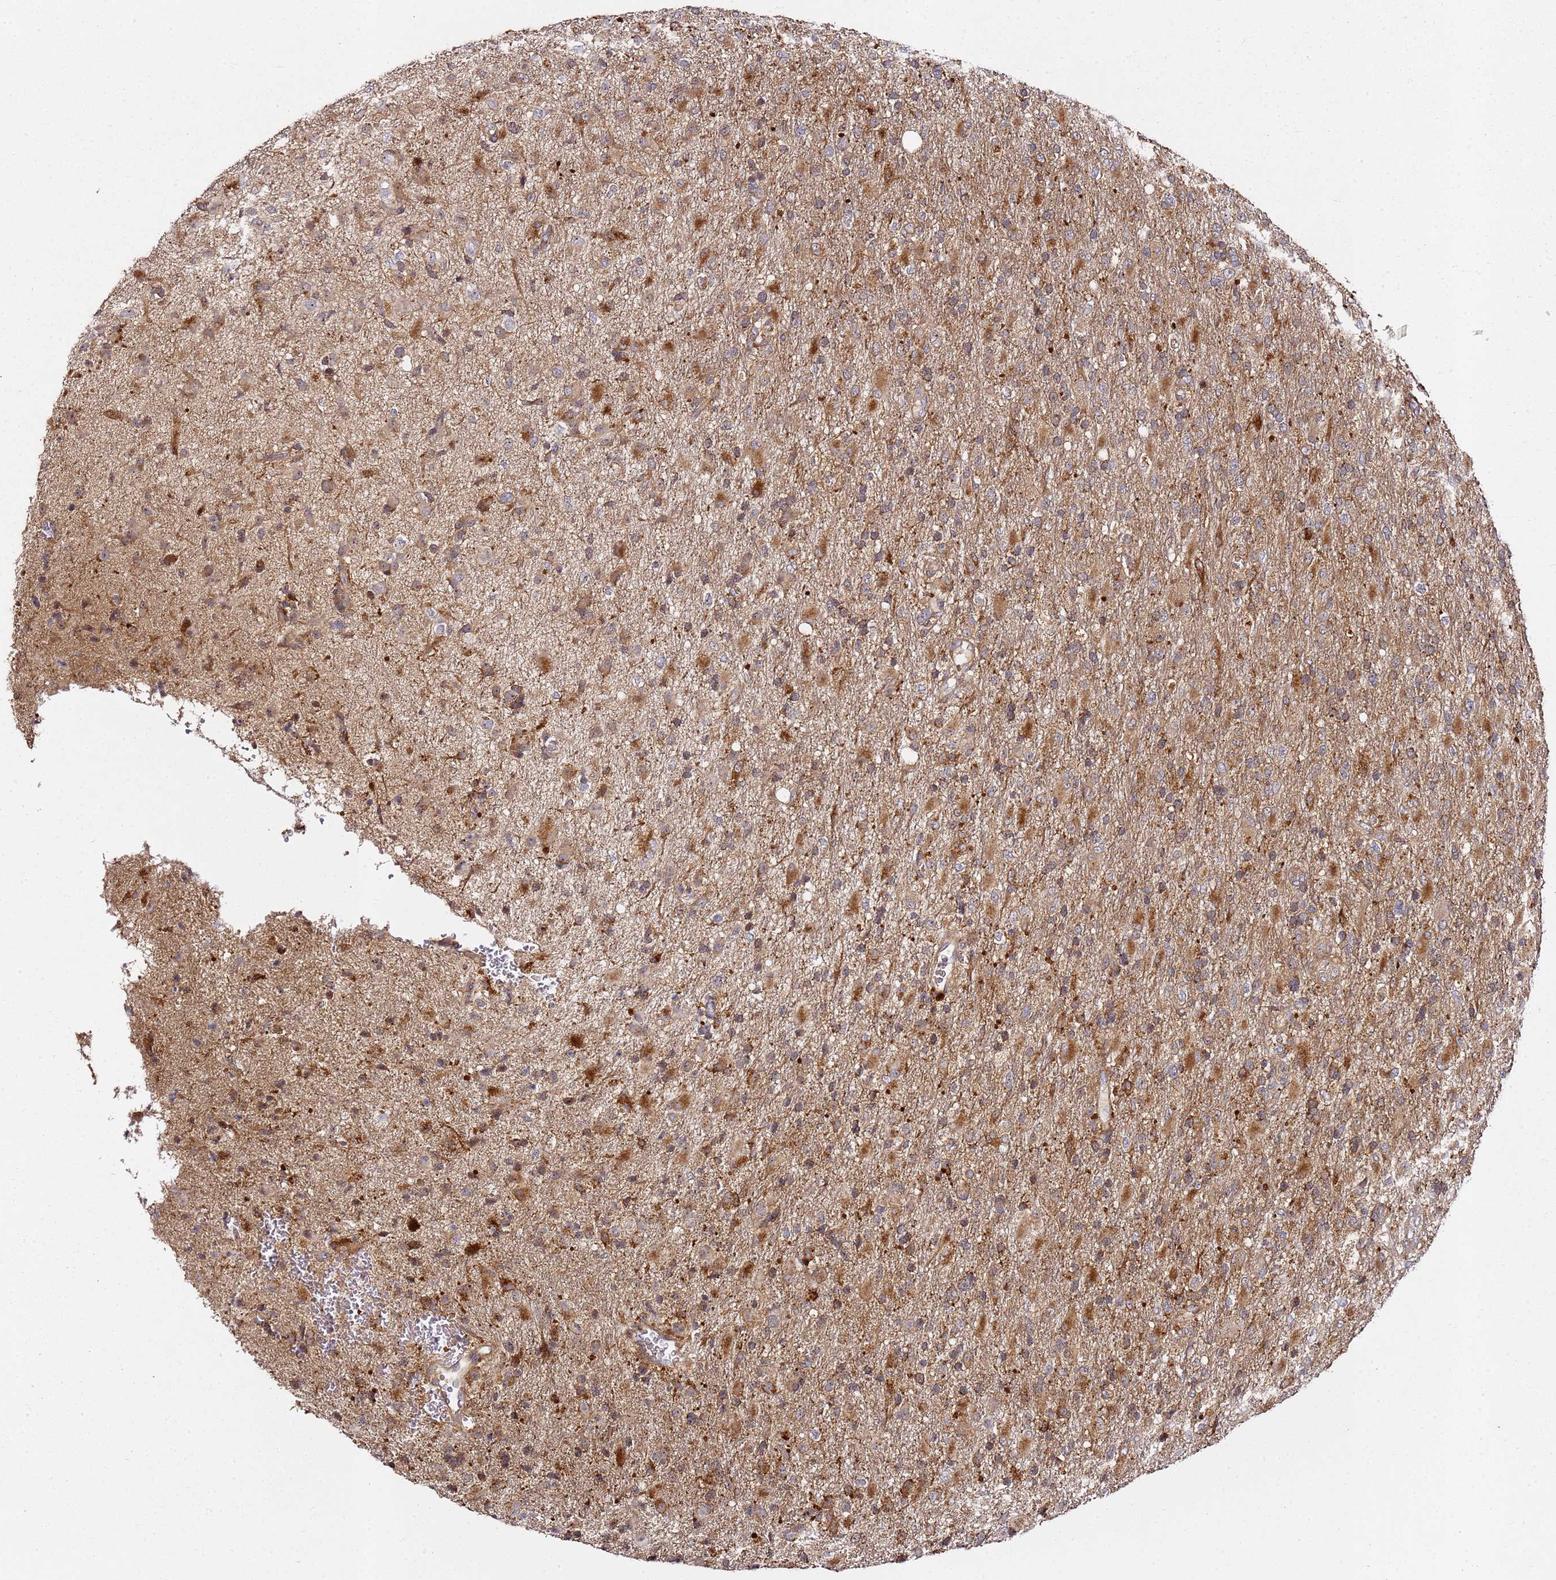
{"staining": {"intensity": "moderate", "quantity": "25%-75%", "location": "cytoplasmic/membranous"}, "tissue": "glioma", "cell_type": "Tumor cells", "image_type": "cancer", "snomed": [{"axis": "morphology", "description": "Glioma, malignant, Low grade"}, {"axis": "topography", "description": "Brain"}], "caption": "A brown stain highlights moderate cytoplasmic/membranous expression of a protein in human glioma tumor cells. The protein of interest is shown in brown color, while the nuclei are stained blue.", "gene": "PRMT7", "patient": {"sex": "male", "age": 65}}